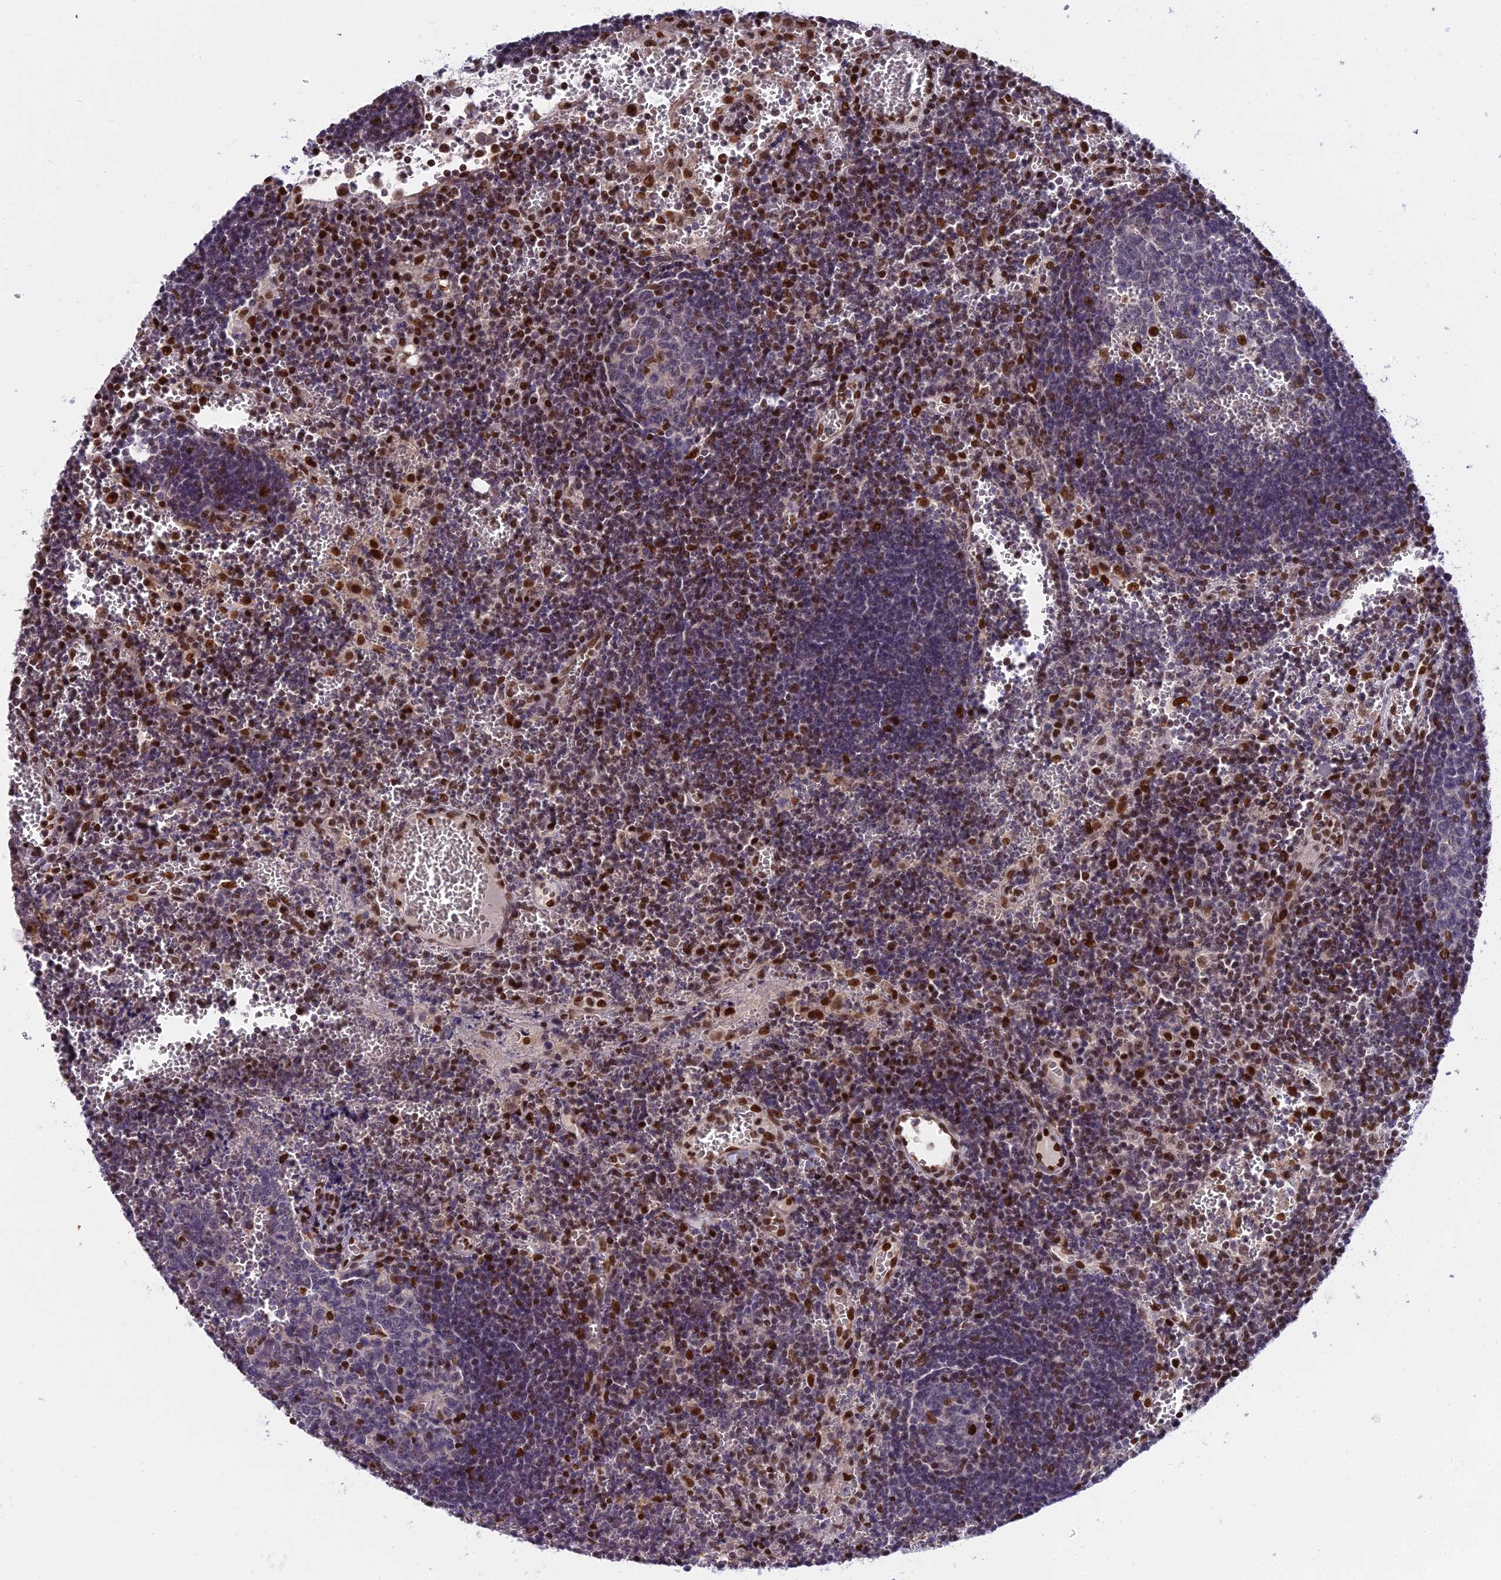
{"staining": {"intensity": "strong", "quantity": "<25%", "location": "nuclear"}, "tissue": "lymph node", "cell_type": "Germinal center cells", "image_type": "normal", "snomed": [{"axis": "morphology", "description": "Normal tissue, NOS"}, {"axis": "topography", "description": "Lymph node"}], "caption": "Protein staining by immunohistochemistry (IHC) reveals strong nuclear positivity in about <25% of germinal center cells in benign lymph node. The staining is performed using DAB (3,3'-diaminobenzidine) brown chromogen to label protein expression. The nuclei are counter-stained blue using hematoxylin.", "gene": "ZNF707", "patient": {"sex": "female", "age": 73}}